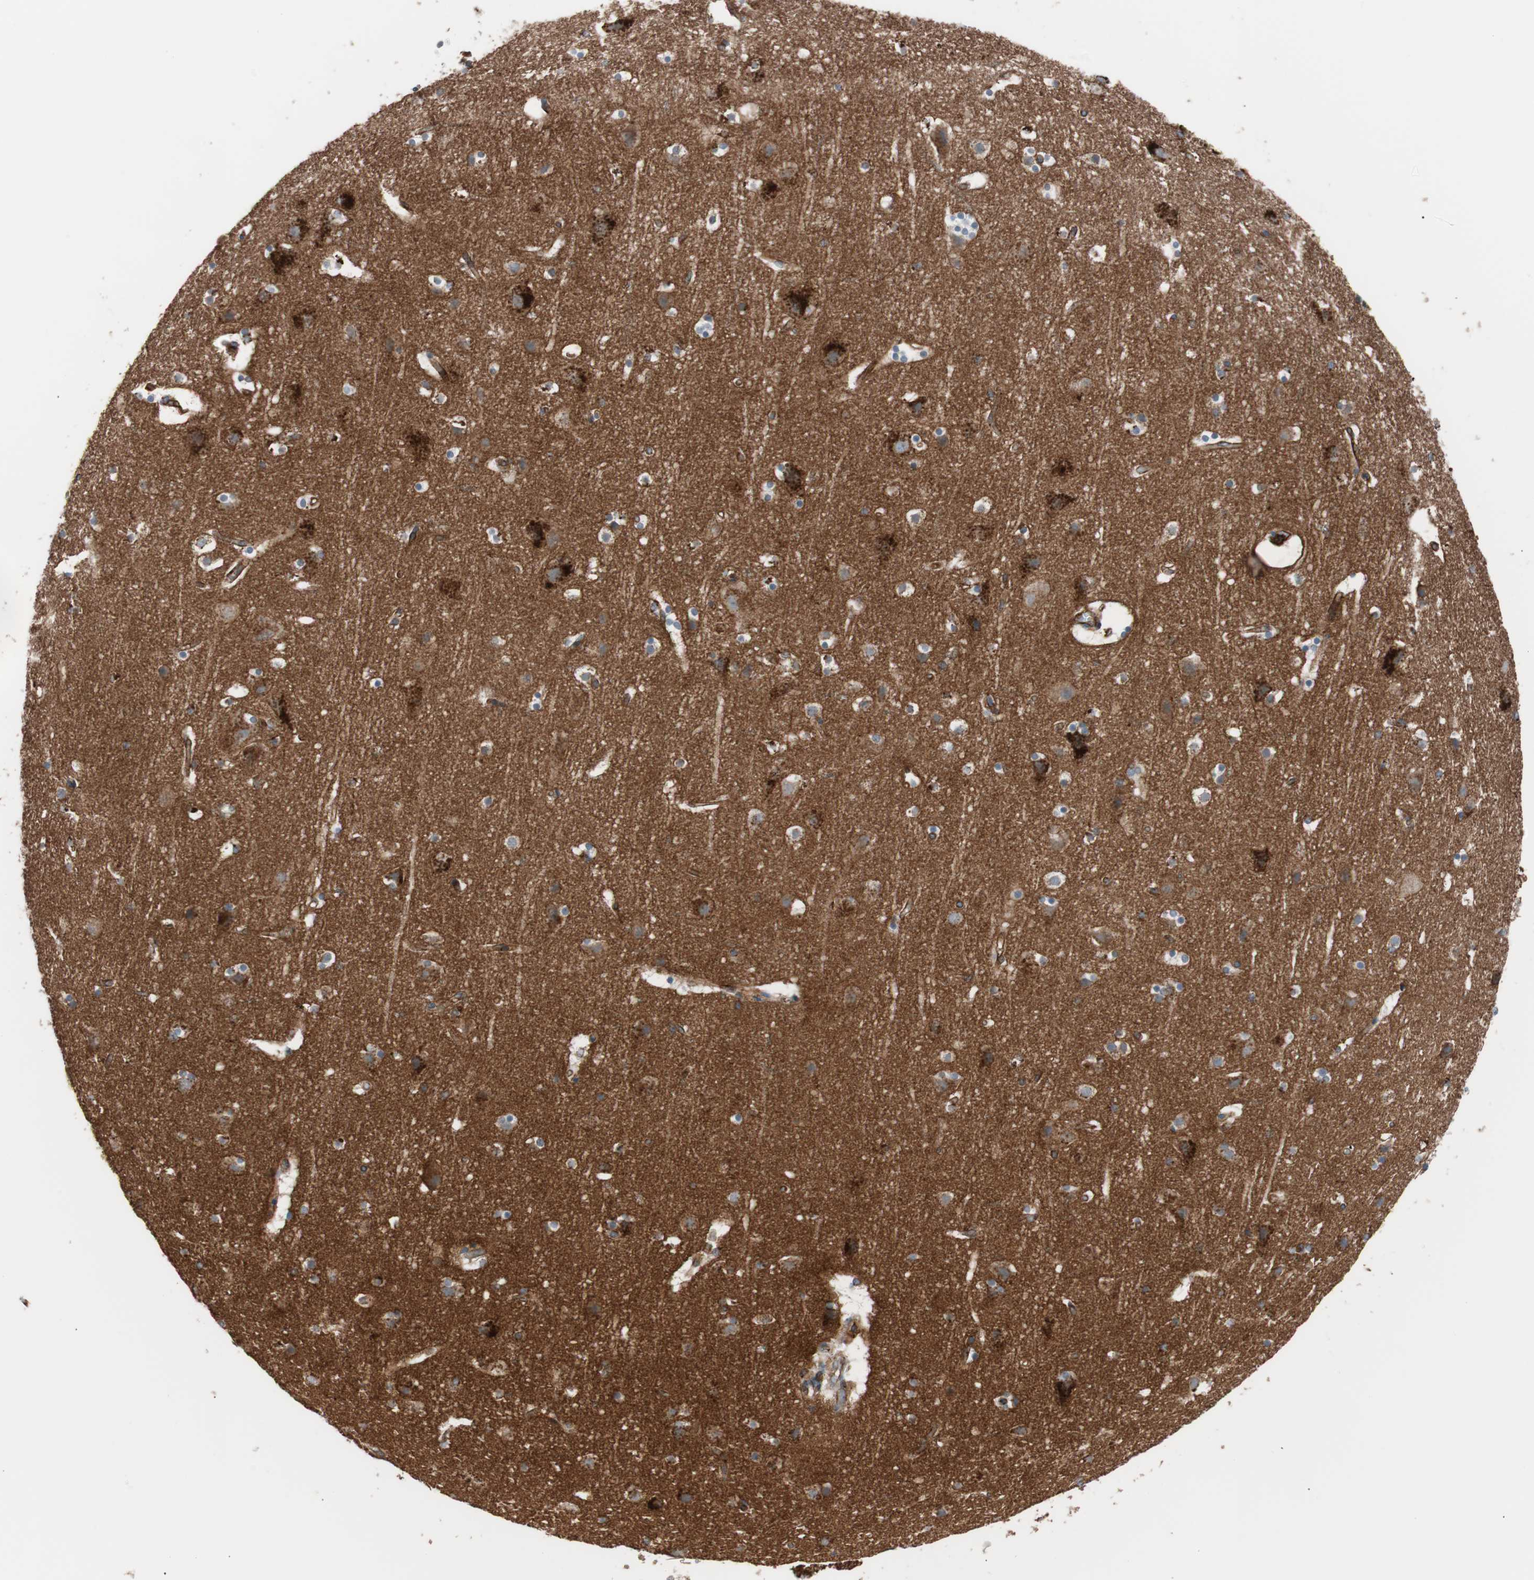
{"staining": {"intensity": "moderate", "quantity": ">75%", "location": "cytoplasmic/membranous"}, "tissue": "cerebral cortex", "cell_type": "Endothelial cells", "image_type": "normal", "snomed": [{"axis": "morphology", "description": "Normal tissue, NOS"}, {"axis": "topography", "description": "Cerebral cortex"}], "caption": "Immunohistochemical staining of benign human cerebral cortex exhibits medium levels of moderate cytoplasmic/membranous positivity in about >75% of endothelial cells. (Brightfield microscopy of DAB IHC at high magnification).", "gene": "FLOT2", "patient": {"sex": "male", "age": 45}}